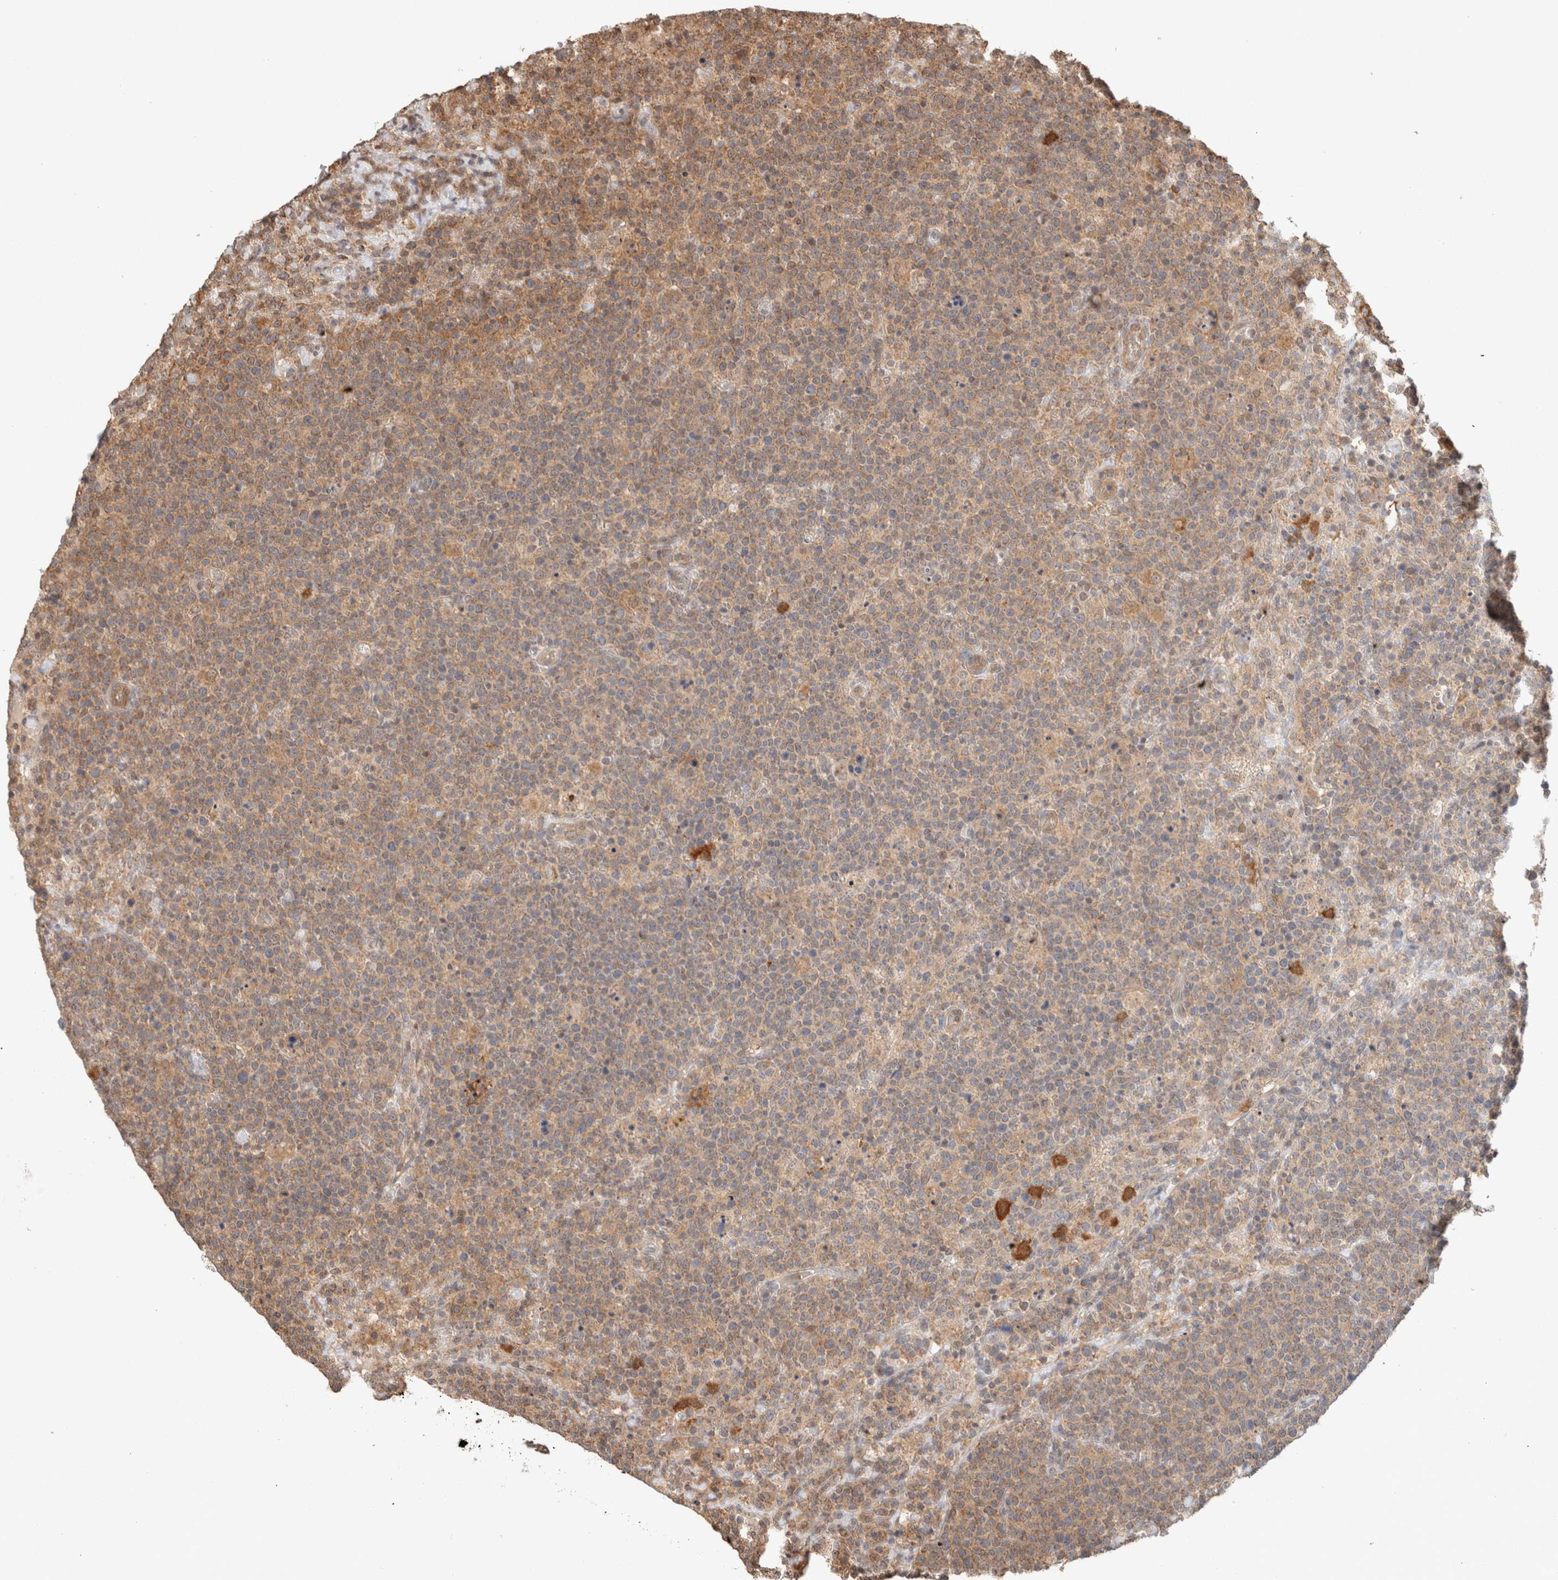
{"staining": {"intensity": "moderate", "quantity": ">75%", "location": "cytoplasmic/membranous"}, "tissue": "lymphoma", "cell_type": "Tumor cells", "image_type": "cancer", "snomed": [{"axis": "morphology", "description": "Malignant lymphoma, non-Hodgkin's type, High grade"}, {"axis": "topography", "description": "Lymph node"}], "caption": "Immunohistochemical staining of human high-grade malignant lymphoma, non-Hodgkin's type displays moderate cytoplasmic/membranous protein expression in approximately >75% of tumor cells. Using DAB (3,3'-diaminobenzidine) (brown) and hematoxylin (blue) stains, captured at high magnification using brightfield microscopy.", "gene": "CA13", "patient": {"sex": "male", "age": 61}}